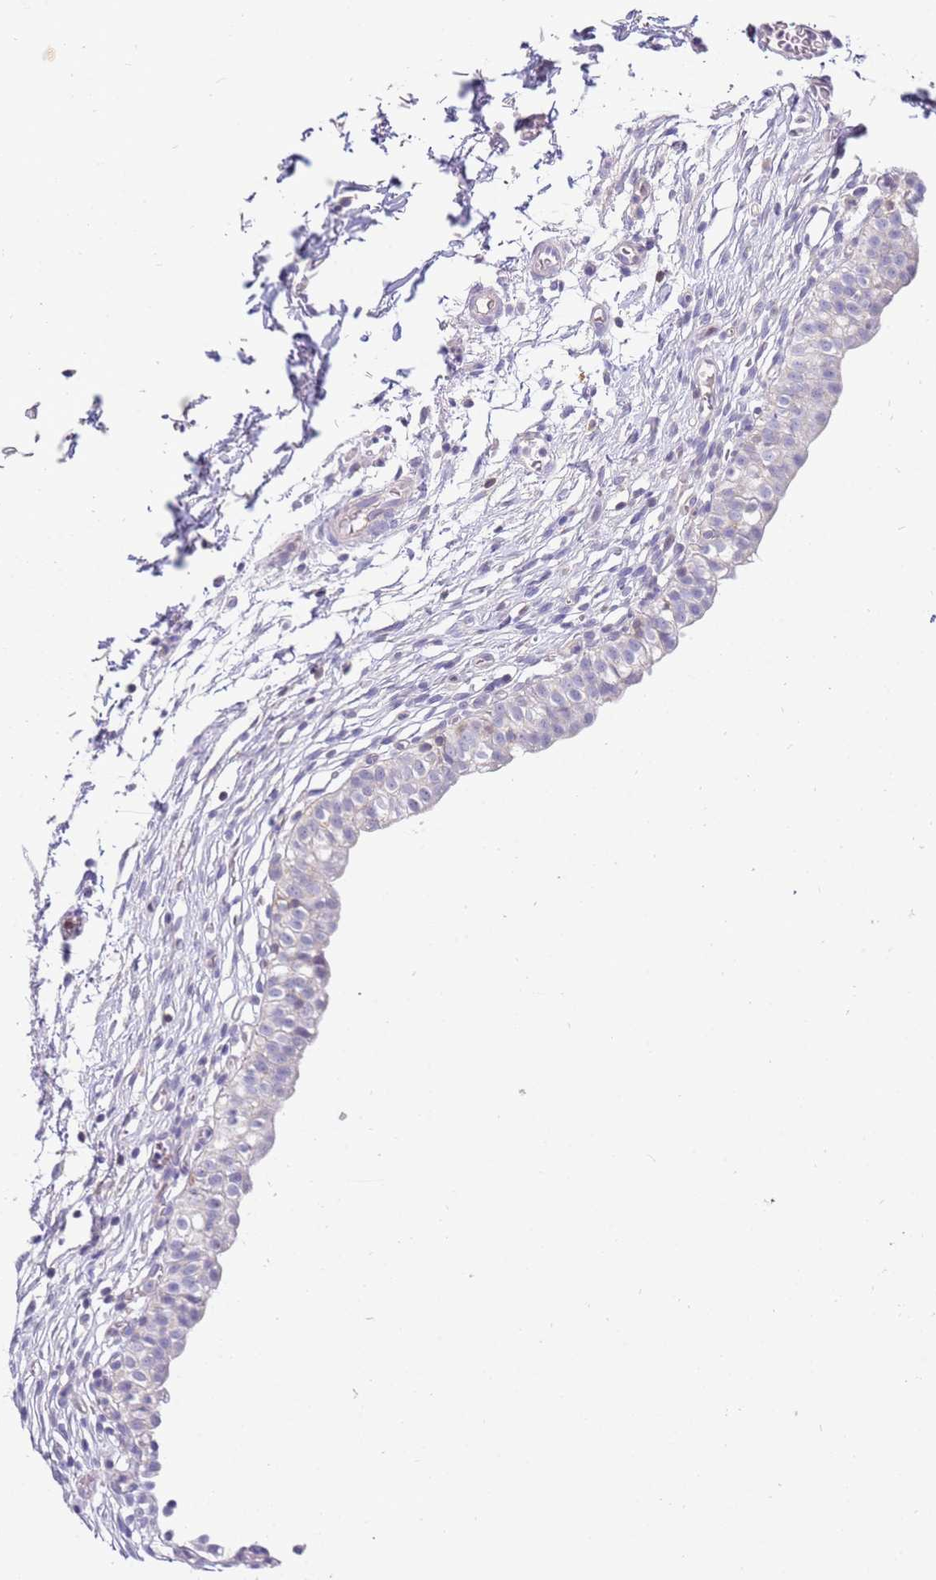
{"staining": {"intensity": "negative", "quantity": "none", "location": "none"}, "tissue": "urinary bladder", "cell_type": "Urothelial cells", "image_type": "normal", "snomed": [{"axis": "morphology", "description": "Normal tissue, NOS"}, {"axis": "topography", "description": "Urinary bladder"}, {"axis": "topography", "description": "Peripheral nerve tissue"}], "caption": "DAB (3,3'-diaminobenzidine) immunohistochemical staining of unremarkable urinary bladder reveals no significant staining in urothelial cells. (IHC, brightfield microscopy, high magnification).", "gene": "STK25", "patient": {"sex": "male", "age": 55}}